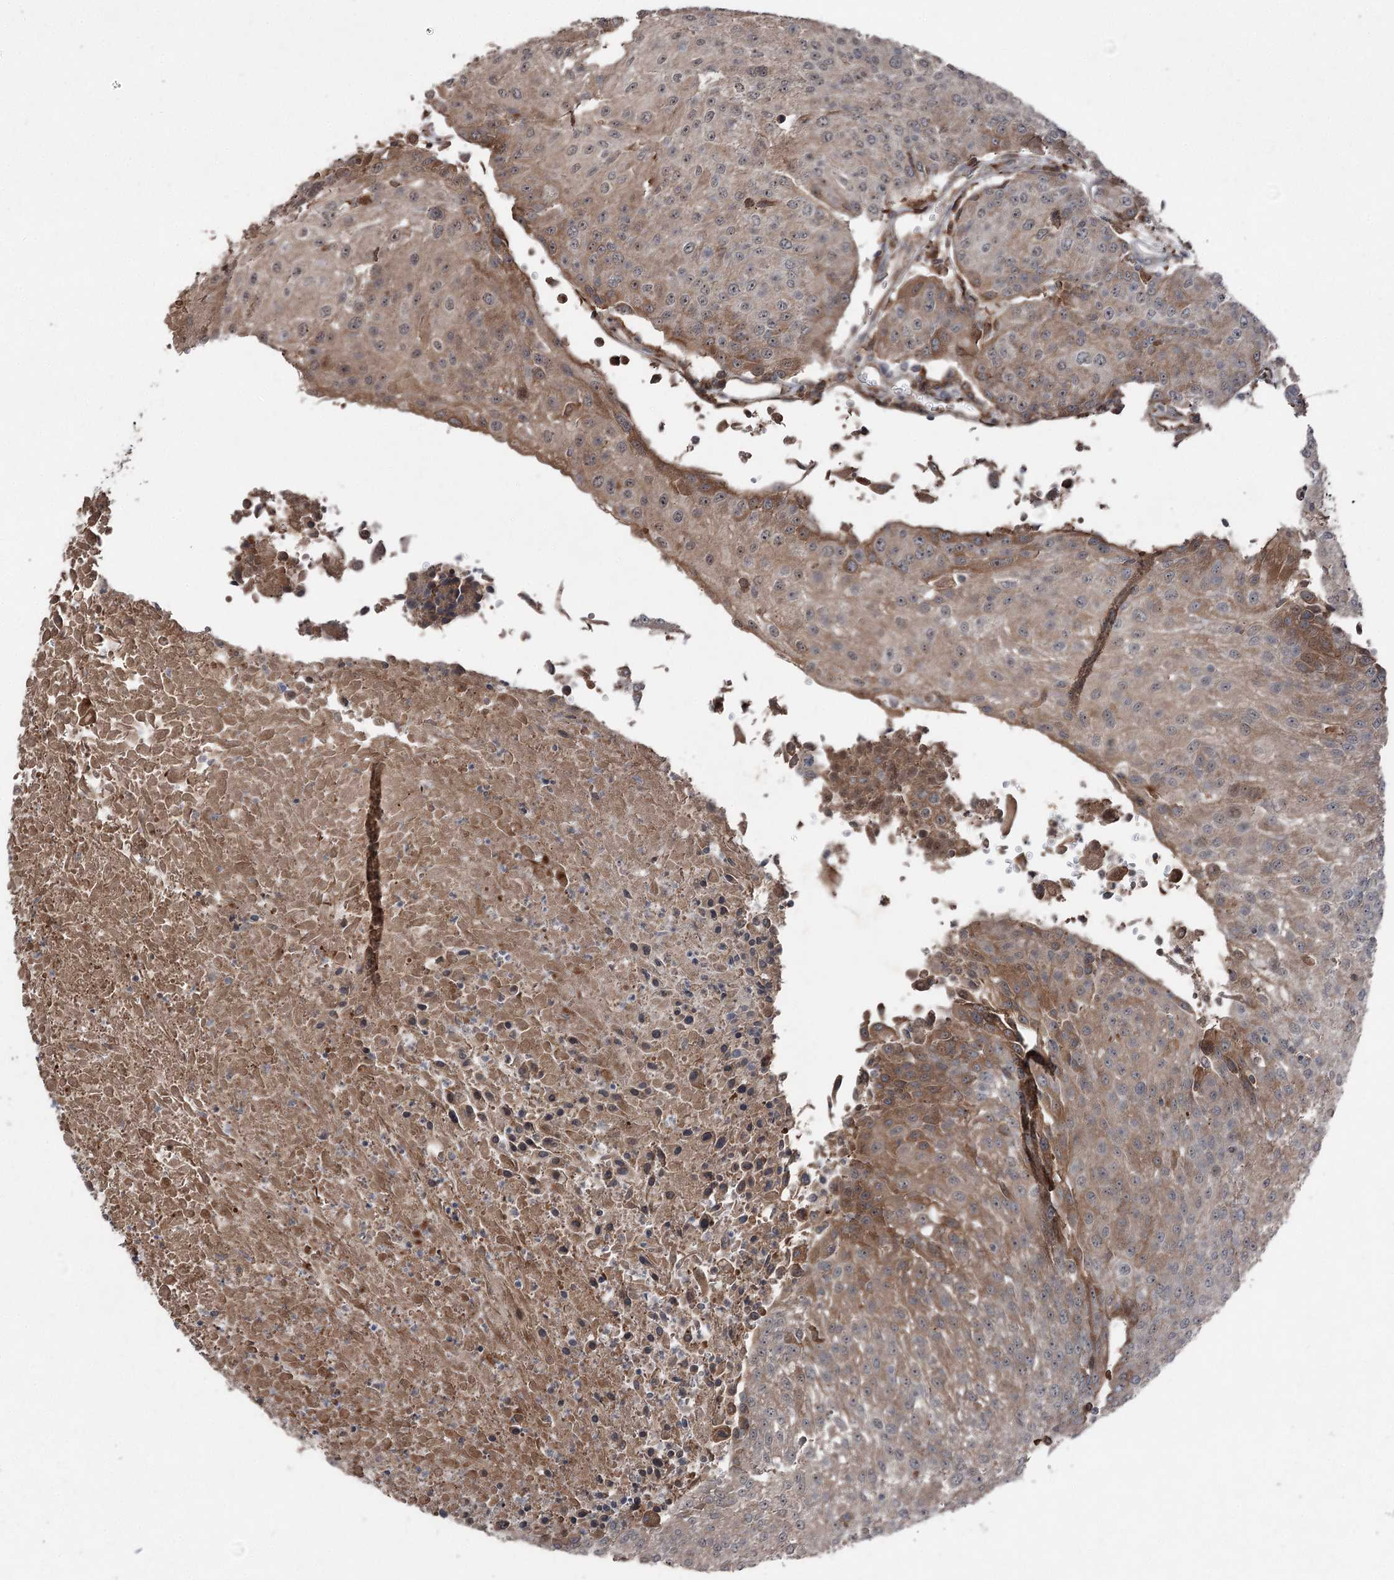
{"staining": {"intensity": "moderate", "quantity": "25%-75%", "location": "cytoplasmic/membranous"}, "tissue": "urothelial cancer", "cell_type": "Tumor cells", "image_type": "cancer", "snomed": [{"axis": "morphology", "description": "Urothelial carcinoma, High grade"}, {"axis": "topography", "description": "Urinary bladder"}], "caption": "This photomicrograph shows IHC staining of human urothelial cancer, with medium moderate cytoplasmic/membranous expression in approximately 25%-75% of tumor cells.", "gene": "MAPK8IP2", "patient": {"sex": "female", "age": 85}}